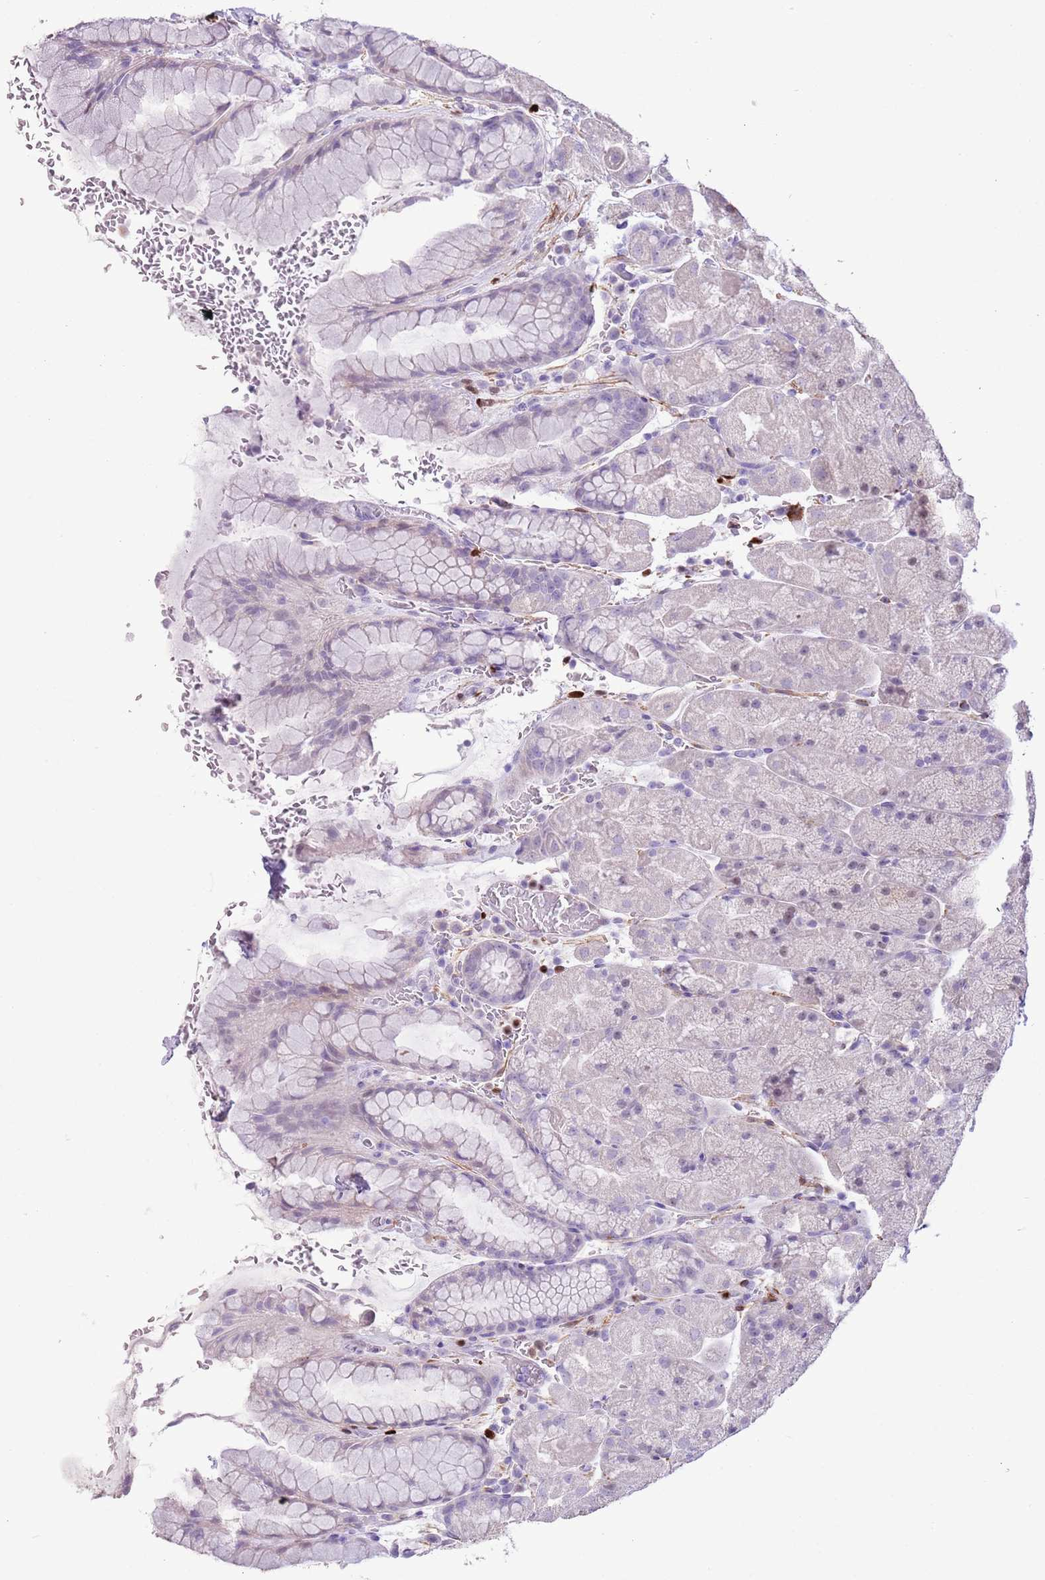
{"staining": {"intensity": "weak", "quantity": "25%-75%", "location": "cytoplasmic/membranous,nuclear"}, "tissue": "stomach", "cell_type": "Glandular cells", "image_type": "normal", "snomed": [{"axis": "morphology", "description": "Normal tissue, NOS"}, {"axis": "topography", "description": "Stomach, upper"}, {"axis": "topography", "description": "Stomach, lower"}], "caption": "Weak cytoplasmic/membranous,nuclear positivity is present in about 25%-75% of glandular cells in normal stomach. The staining was performed using DAB (3,3'-diaminobenzidine), with brown indicating positive protein expression. Nuclei are stained blue with hematoxylin.", "gene": "SLC7A14", "patient": {"sex": "male", "age": 67}}